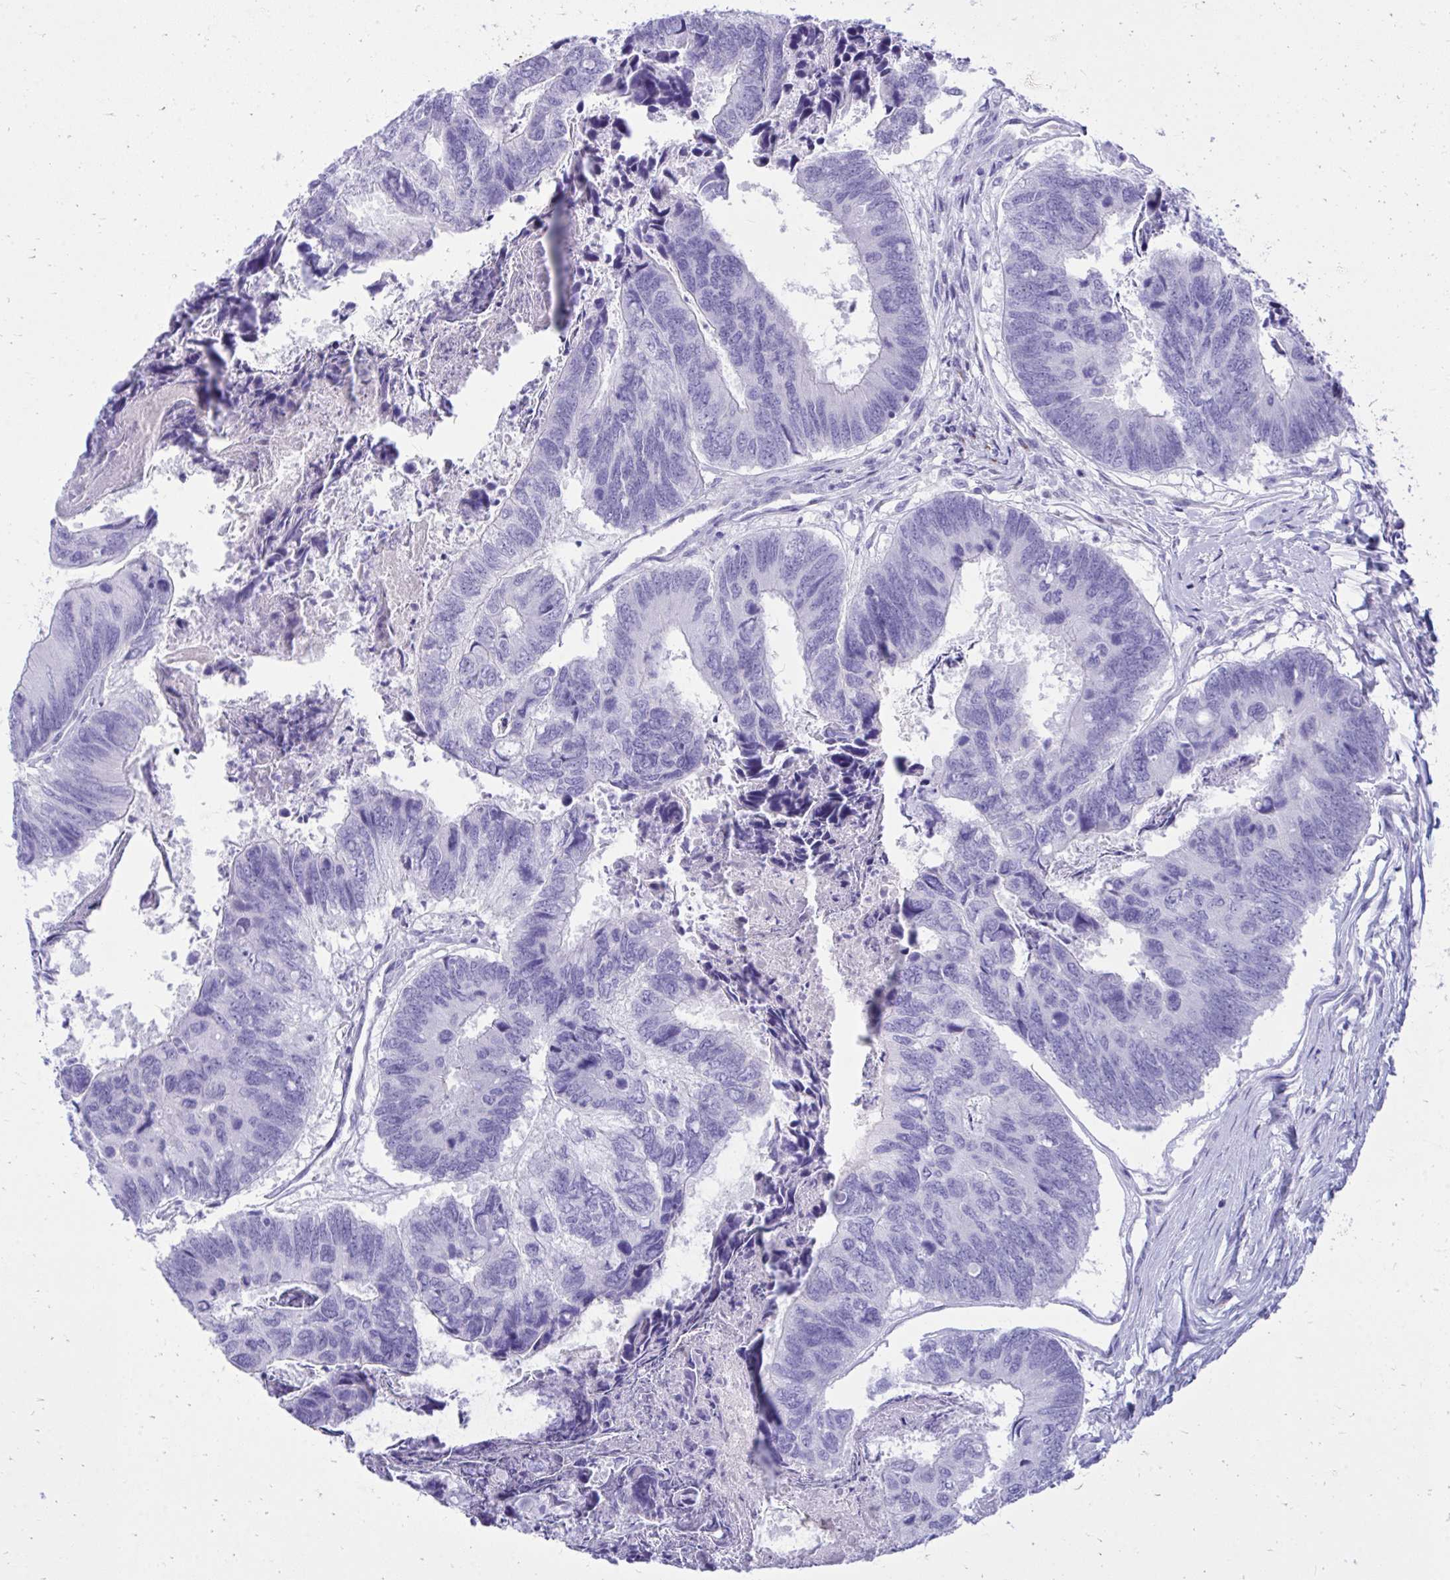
{"staining": {"intensity": "negative", "quantity": "none", "location": "none"}, "tissue": "colorectal cancer", "cell_type": "Tumor cells", "image_type": "cancer", "snomed": [{"axis": "morphology", "description": "Adenocarcinoma, NOS"}, {"axis": "topography", "description": "Colon"}], "caption": "A histopathology image of human colorectal cancer is negative for staining in tumor cells. The staining was performed using DAB (3,3'-diaminobenzidine) to visualize the protein expression in brown, while the nuclei were stained in blue with hematoxylin (Magnification: 20x).", "gene": "ANKDD1B", "patient": {"sex": "female", "age": 67}}